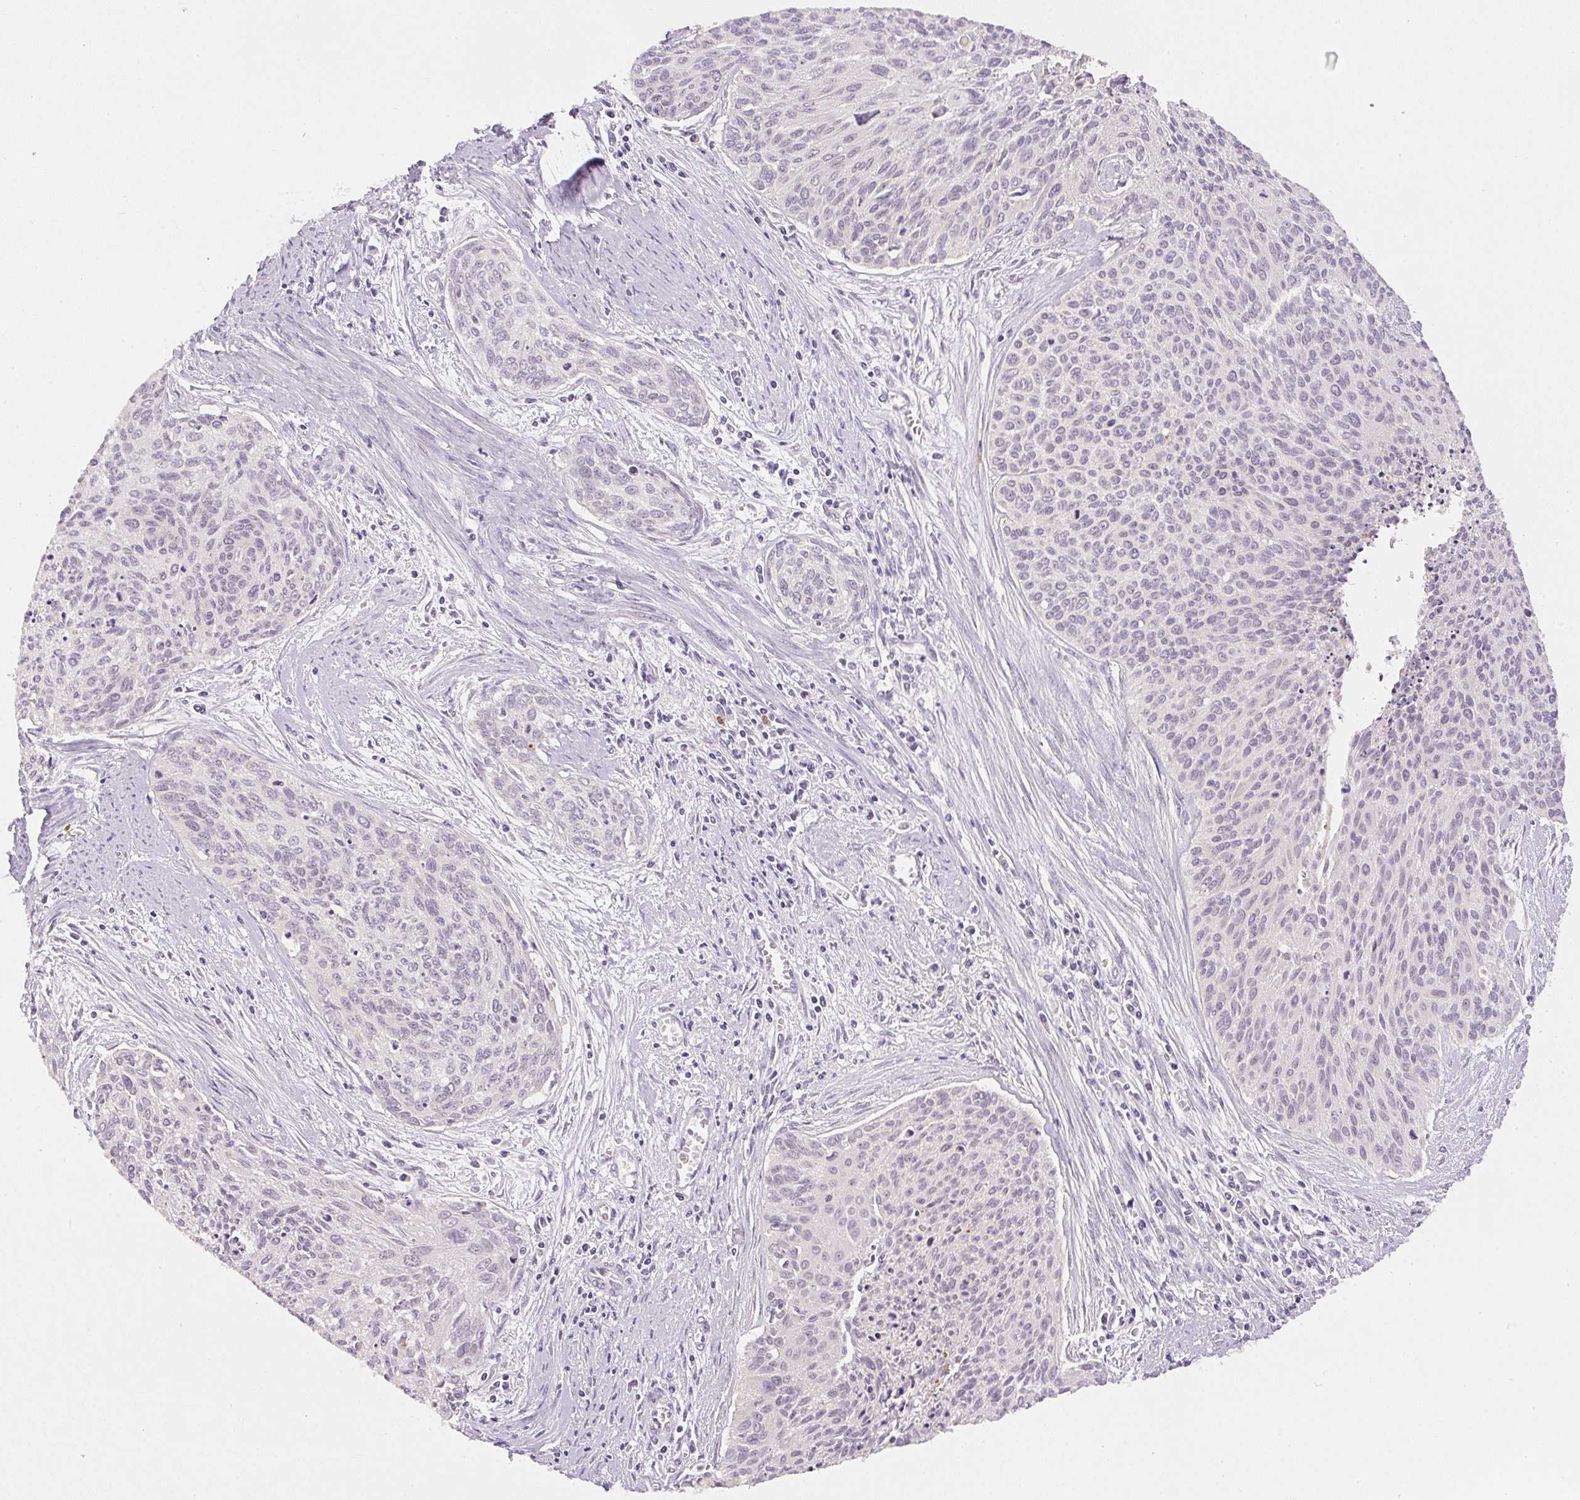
{"staining": {"intensity": "negative", "quantity": "none", "location": "none"}, "tissue": "cervical cancer", "cell_type": "Tumor cells", "image_type": "cancer", "snomed": [{"axis": "morphology", "description": "Squamous cell carcinoma, NOS"}, {"axis": "topography", "description": "Cervix"}], "caption": "This is a image of IHC staining of cervical squamous cell carcinoma, which shows no positivity in tumor cells.", "gene": "SGF29", "patient": {"sex": "female", "age": 55}}